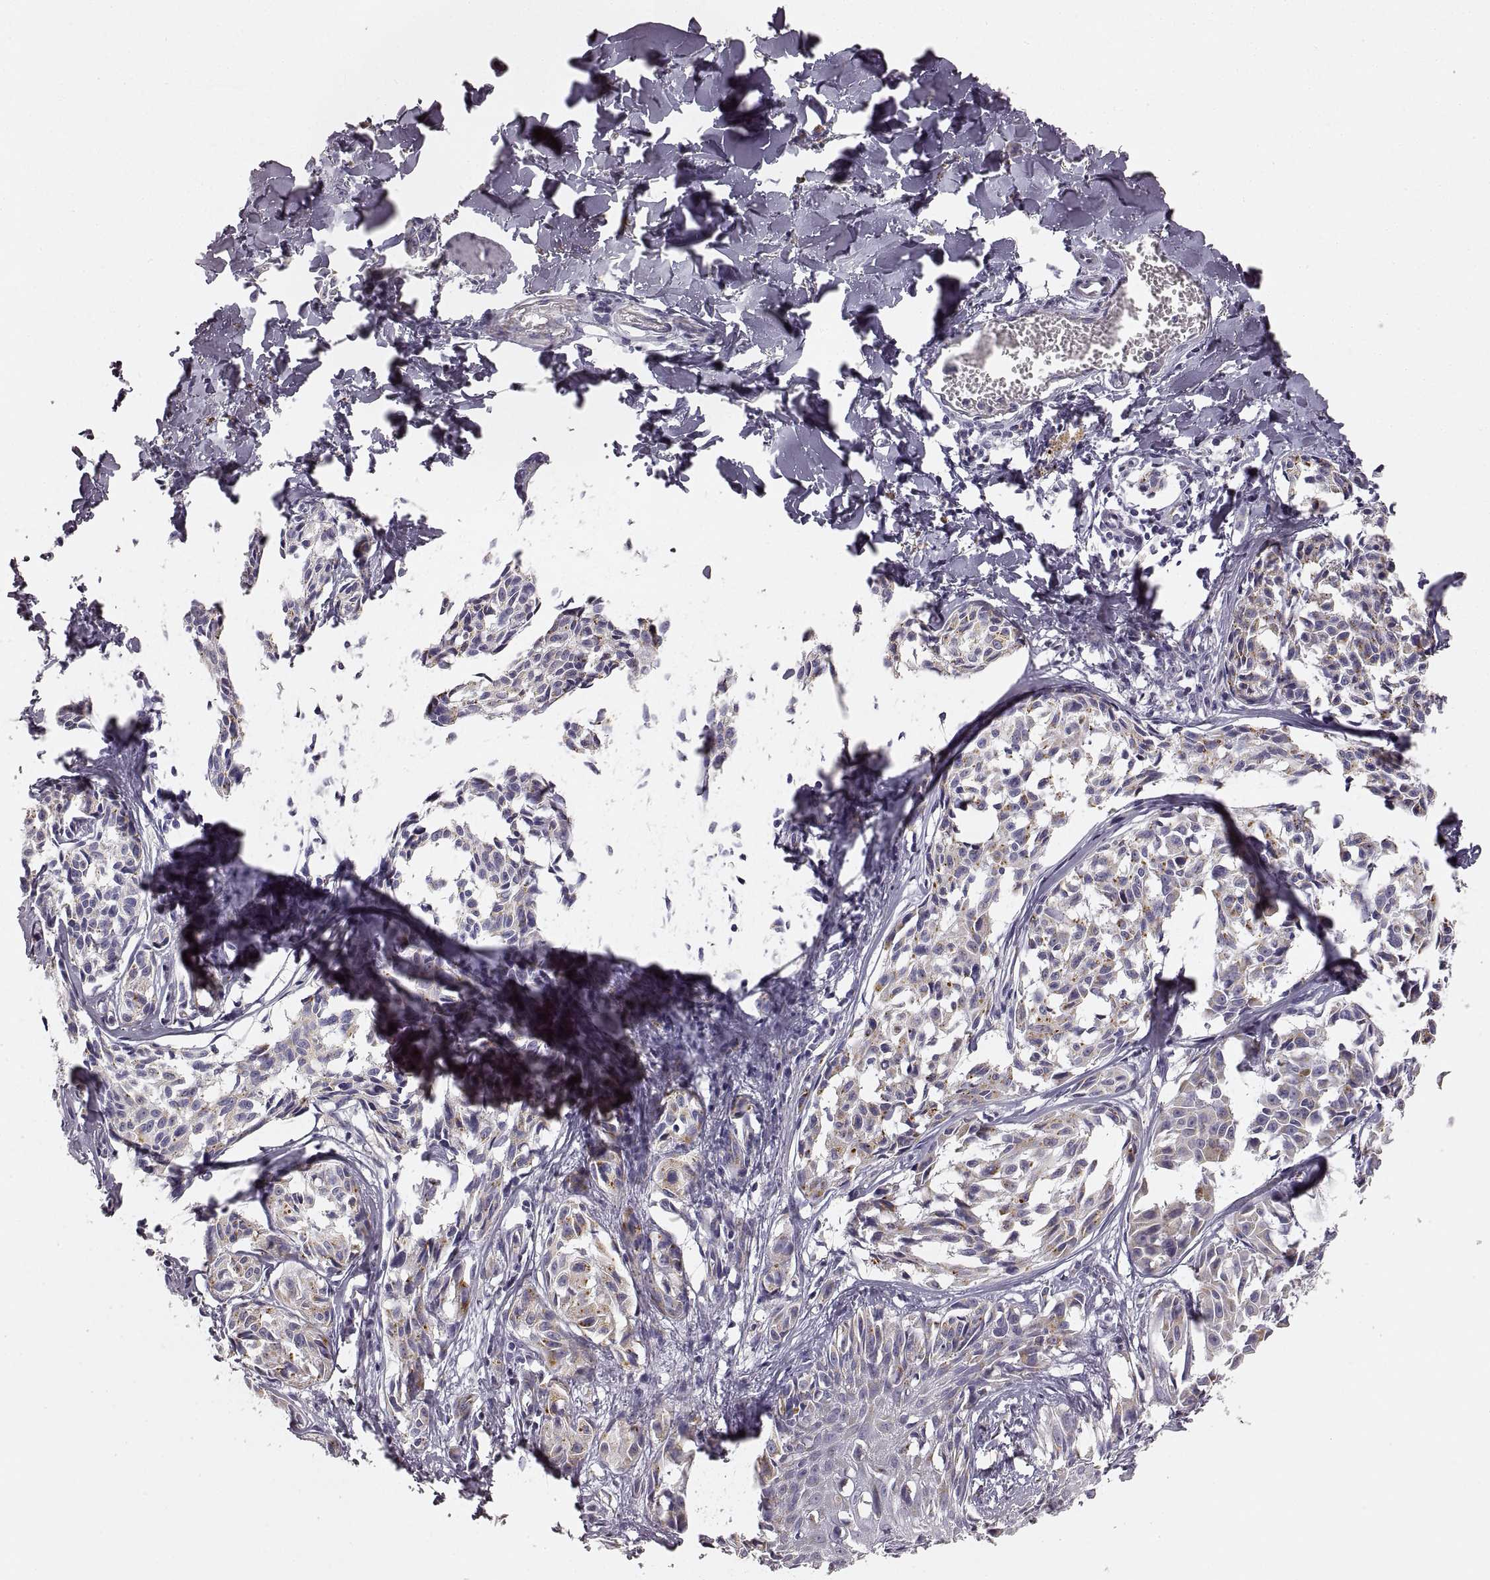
{"staining": {"intensity": "weak", "quantity": "25%-75%", "location": "cytoplasmic/membranous"}, "tissue": "melanoma", "cell_type": "Tumor cells", "image_type": "cancer", "snomed": [{"axis": "morphology", "description": "Malignant melanoma, NOS"}, {"axis": "topography", "description": "Skin"}], "caption": "The immunohistochemical stain shows weak cytoplasmic/membranous expression in tumor cells of malignant melanoma tissue.", "gene": "RDH13", "patient": {"sex": "male", "age": 51}}